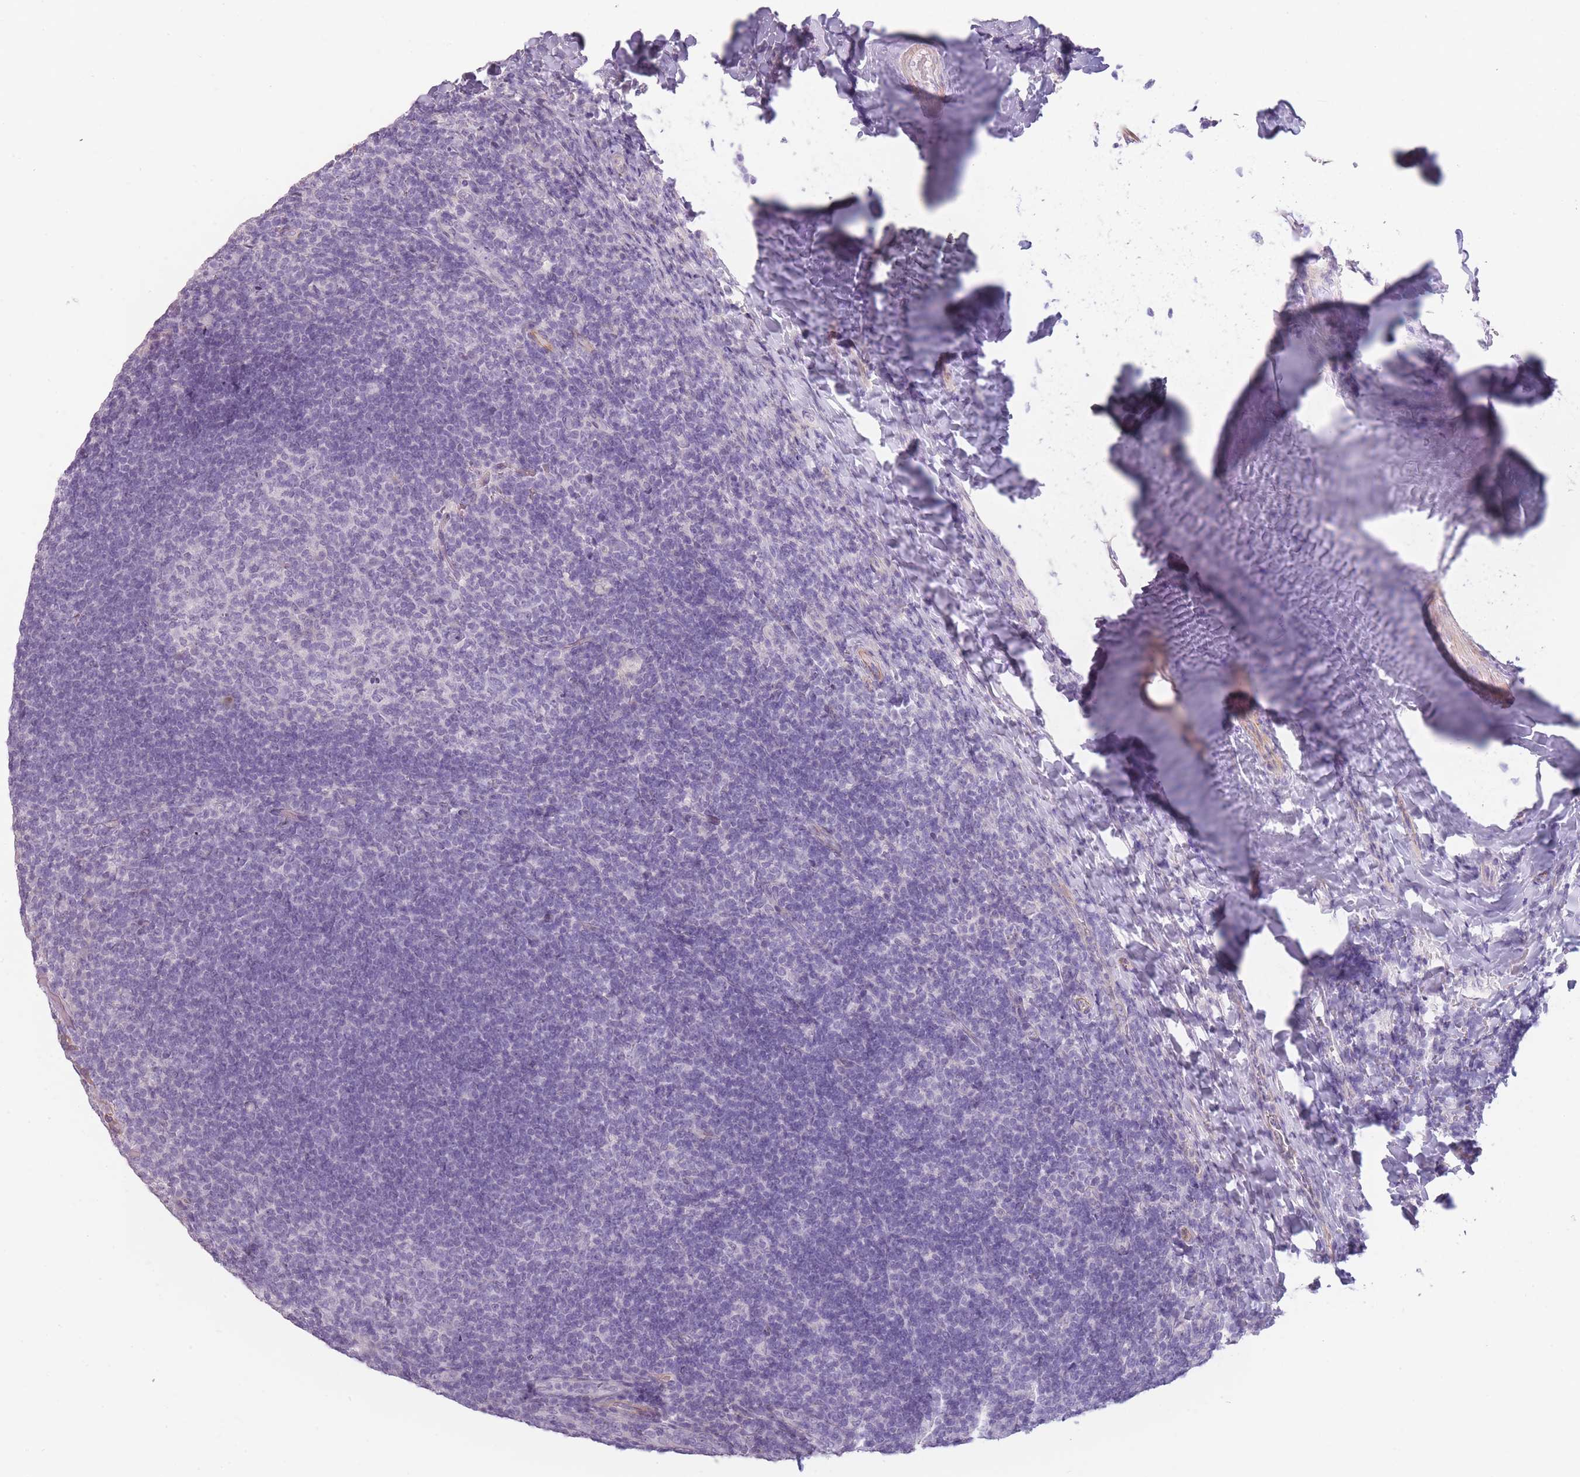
{"staining": {"intensity": "negative", "quantity": "none", "location": "none"}, "tissue": "tonsil", "cell_type": "Germinal center cells", "image_type": "normal", "snomed": [{"axis": "morphology", "description": "Normal tissue, NOS"}, {"axis": "topography", "description": "Tonsil"}], "caption": "High magnification brightfield microscopy of benign tonsil stained with DAB (3,3'-diaminobenzidine) (brown) and counterstained with hematoxylin (blue): germinal center cells show no significant expression.", "gene": "TMEM236", "patient": {"sex": "female", "age": 10}}